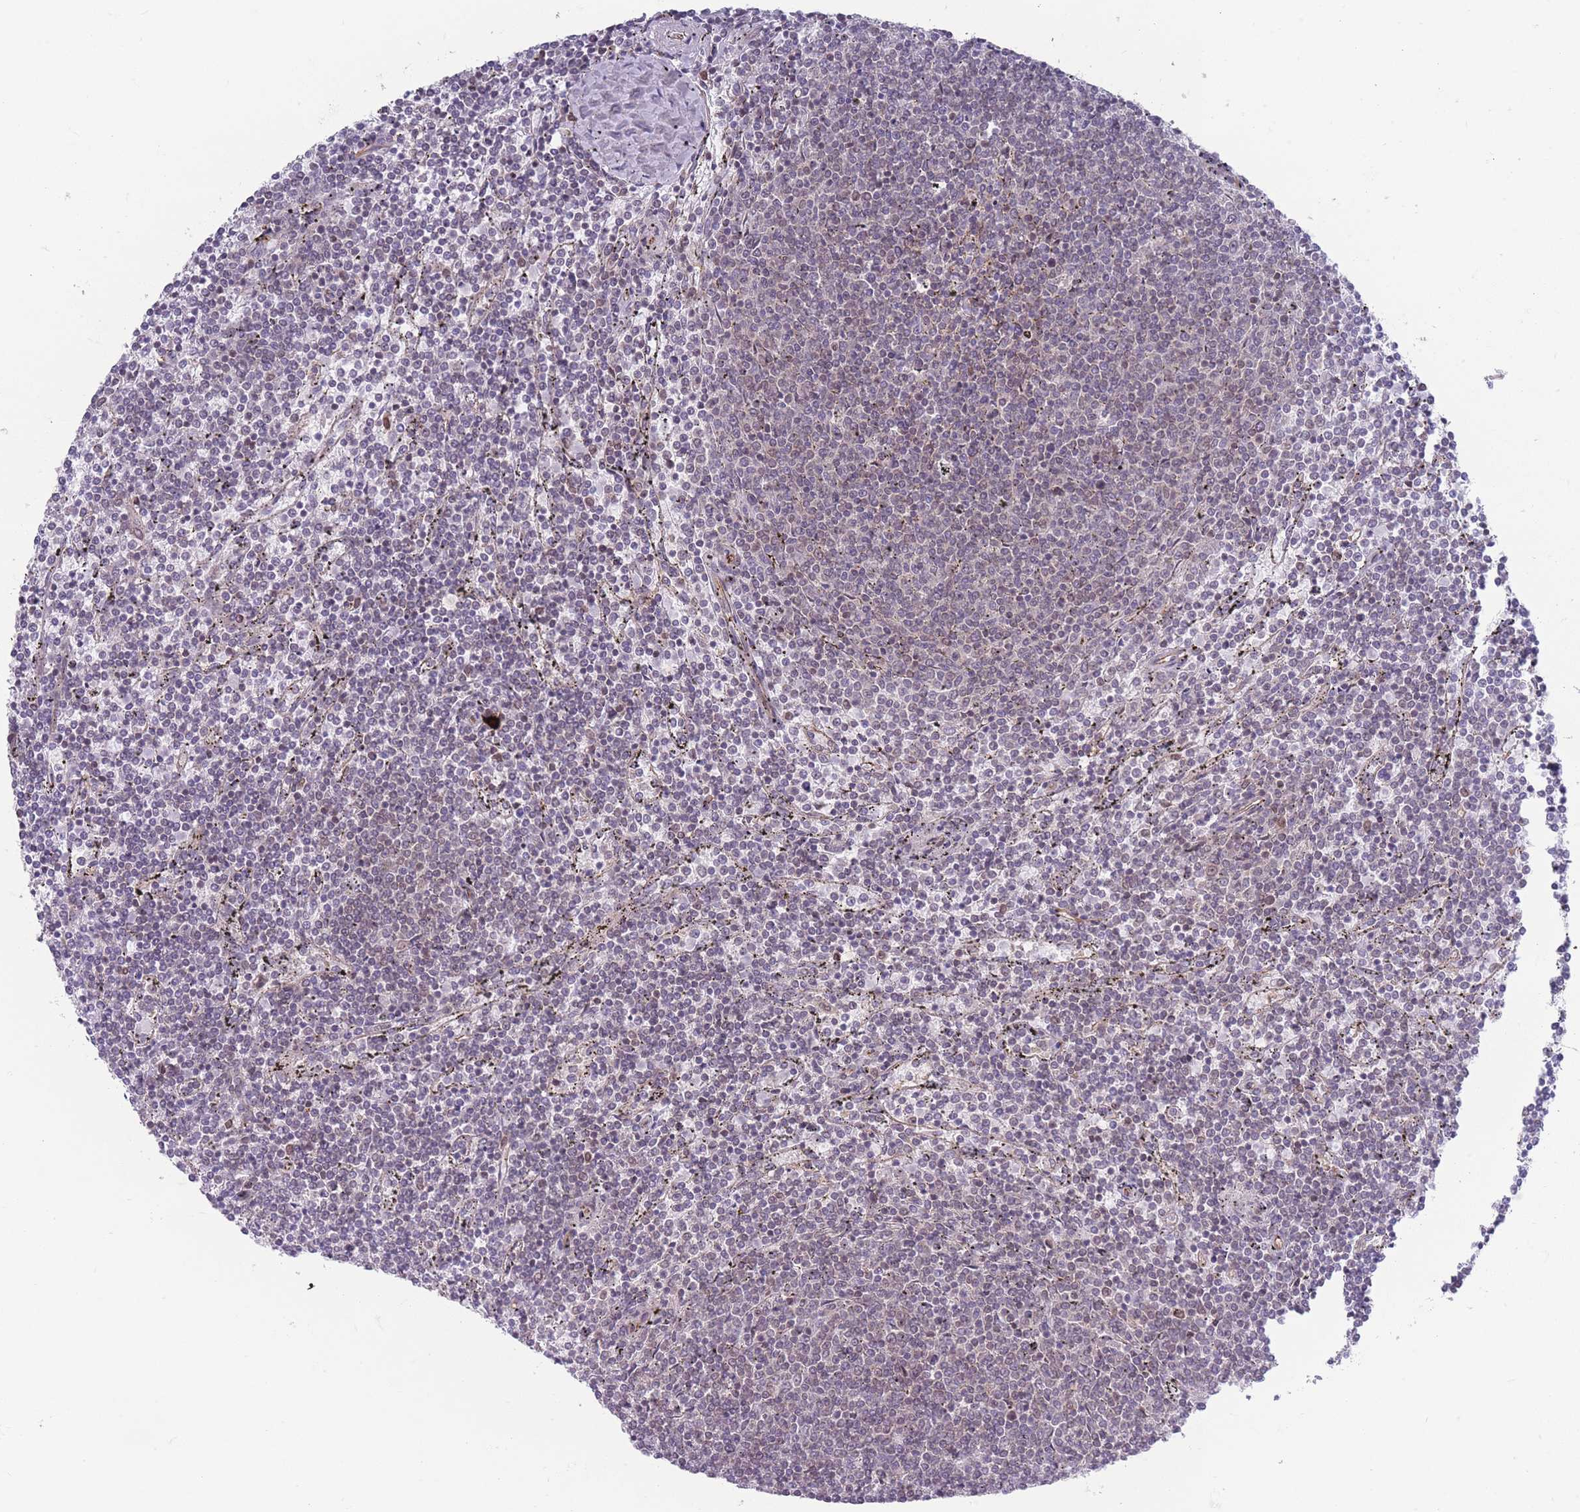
{"staining": {"intensity": "negative", "quantity": "none", "location": "none"}, "tissue": "lymphoma", "cell_type": "Tumor cells", "image_type": "cancer", "snomed": [{"axis": "morphology", "description": "Malignant lymphoma, non-Hodgkin's type, Low grade"}, {"axis": "topography", "description": "Spleen"}], "caption": "Immunohistochemistry (IHC) of human low-grade malignant lymphoma, non-Hodgkin's type demonstrates no expression in tumor cells.", "gene": "VRK2", "patient": {"sex": "female", "age": 50}}